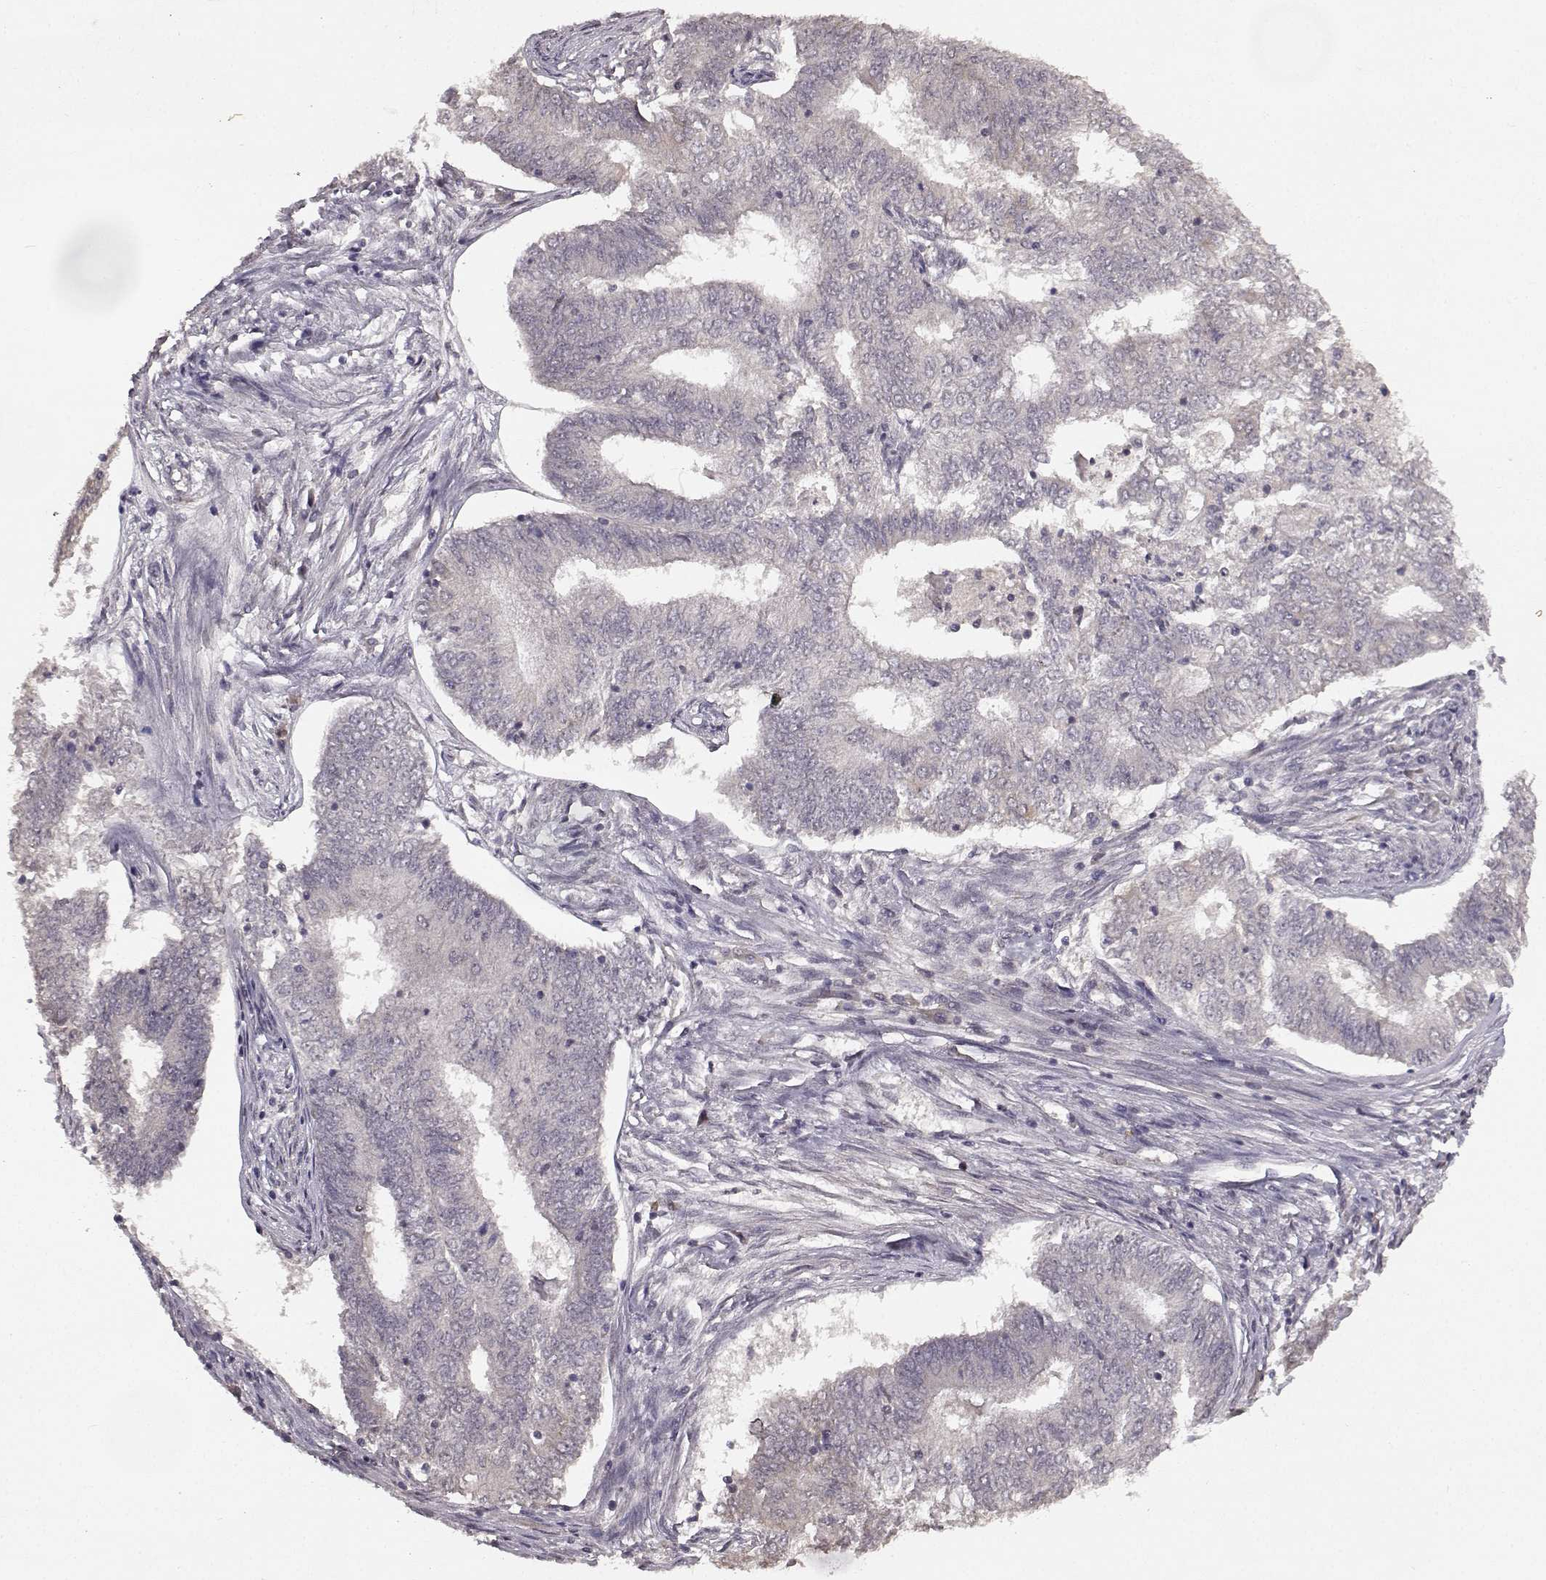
{"staining": {"intensity": "negative", "quantity": "none", "location": "none"}, "tissue": "endometrial cancer", "cell_type": "Tumor cells", "image_type": "cancer", "snomed": [{"axis": "morphology", "description": "Adenocarcinoma, NOS"}, {"axis": "topography", "description": "Endometrium"}], "caption": "Immunohistochemistry (IHC) histopathology image of neoplastic tissue: human endometrial cancer stained with DAB (3,3'-diaminobenzidine) demonstrates no significant protein expression in tumor cells. (DAB (3,3'-diaminobenzidine) immunohistochemistry, high magnification).", "gene": "NTRK2", "patient": {"sex": "female", "age": 62}}